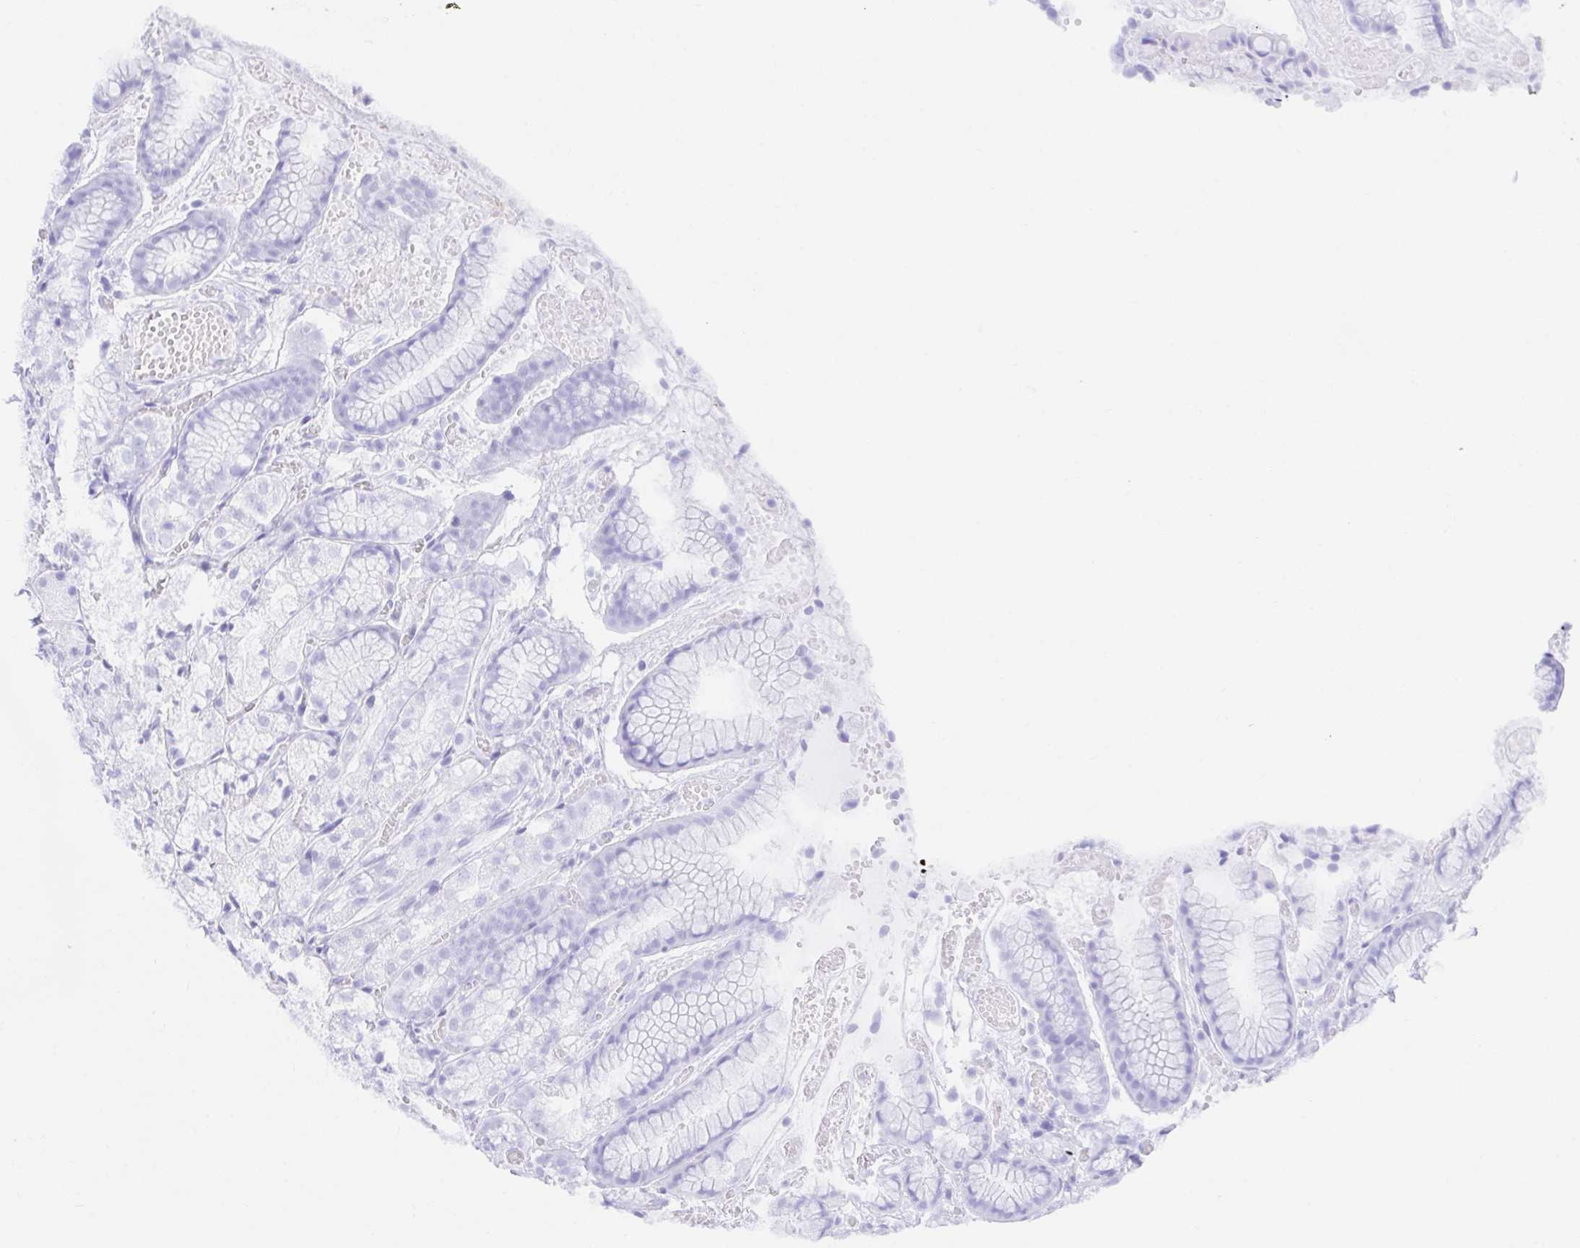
{"staining": {"intensity": "negative", "quantity": "none", "location": "none"}, "tissue": "stomach", "cell_type": "Glandular cells", "image_type": "normal", "snomed": [{"axis": "morphology", "description": "Normal tissue, NOS"}, {"axis": "topography", "description": "Smooth muscle"}, {"axis": "topography", "description": "Stomach"}], "caption": "Glandular cells show no significant positivity in benign stomach.", "gene": "VGLL1", "patient": {"sex": "male", "age": 70}}